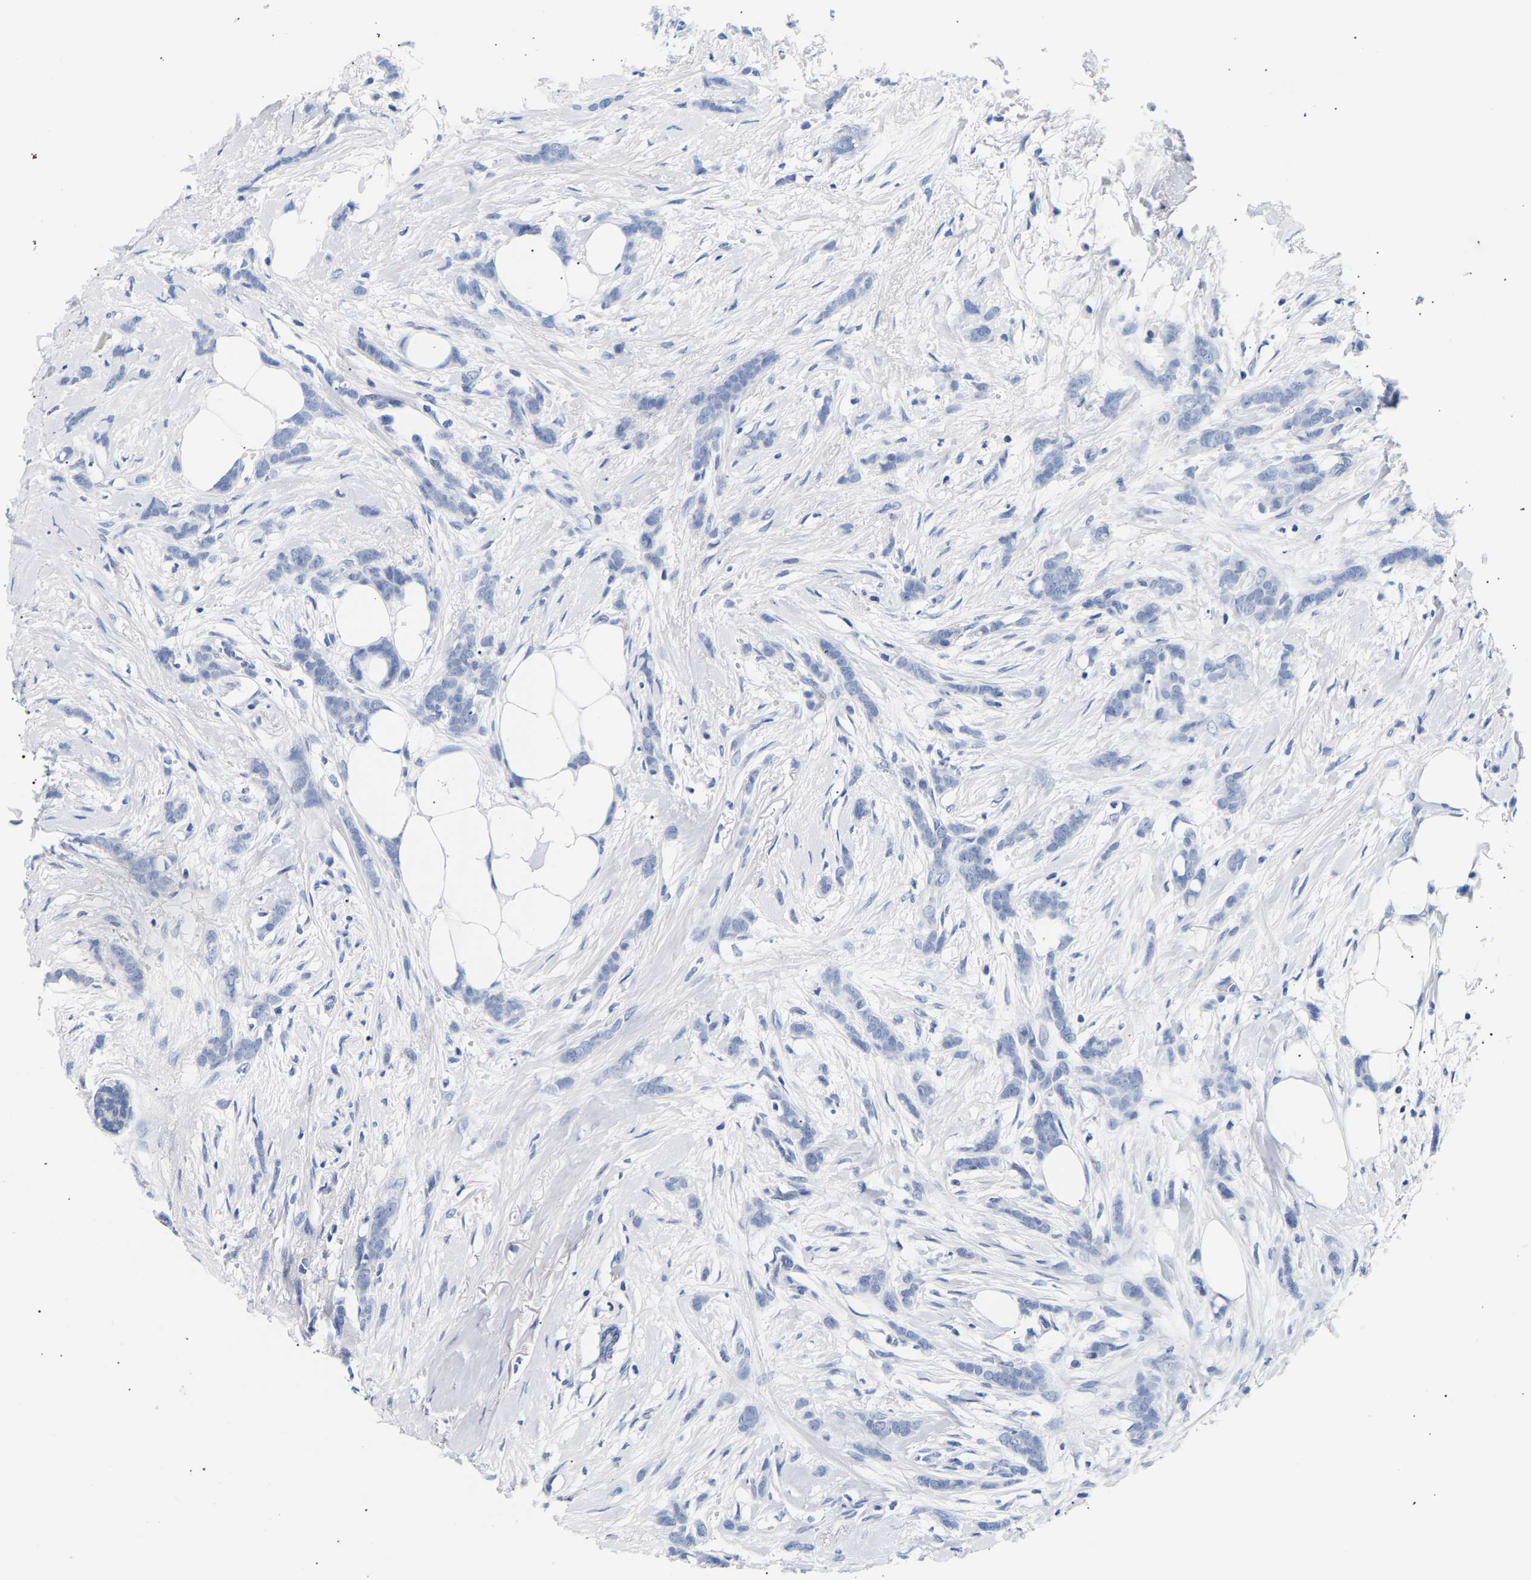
{"staining": {"intensity": "negative", "quantity": "none", "location": "none"}, "tissue": "breast cancer", "cell_type": "Tumor cells", "image_type": "cancer", "snomed": [{"axis": "morphology", "description": "Lobular carcinoma, in situ"}, {"axis": "morphology", "description": "Lobular carcinoma"}, {"axis": "topography", "description": "Breast"}], "caption": "Tumor cells show no significant protein staining in breast lobular carcinoma in situ.", "gene": "SPINK2", "patient": {"sex": "female", "age": 41}}